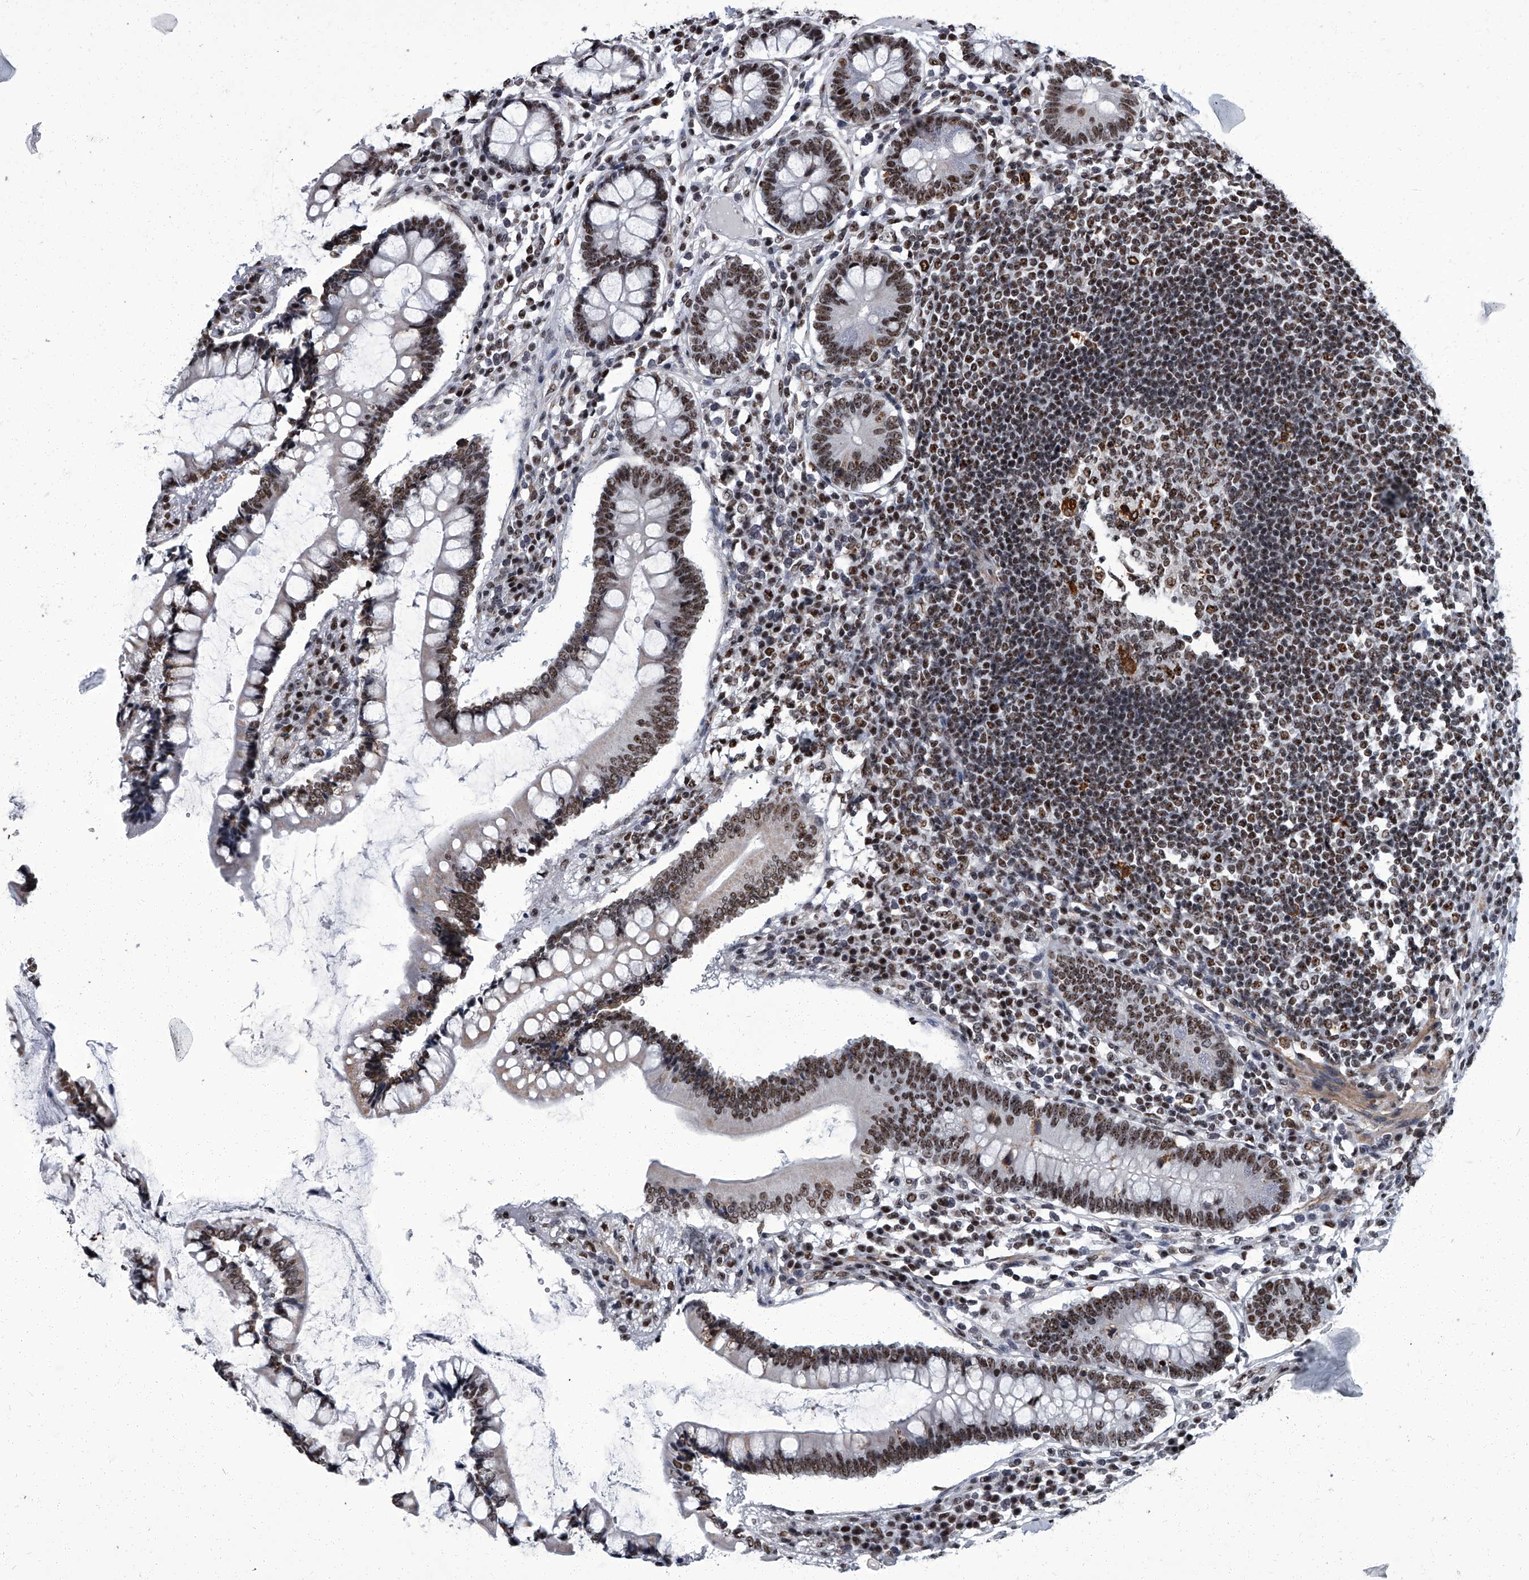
{"staining": {"intensity": "moderate", "quantity": ">75%", "location": "cytoplasmic/membranous,nuclear"}, "tissue": "colon", "cell_type": "Endothelial cells", "image_type": "normal", "snomed": [{"axis": "morphology", "description": "Normal tissue, NOS"}, {"axis": "topography", "description": "Colon"}], "caption": "Brown immunohistochemical staining in unremarkable colon reveals moderate cytoplasmic/membranous,nuclear expression in about >75% of endothelial cells.", "gene": "ZNF518B", "patient": {"sex": "female", "age": 79}}